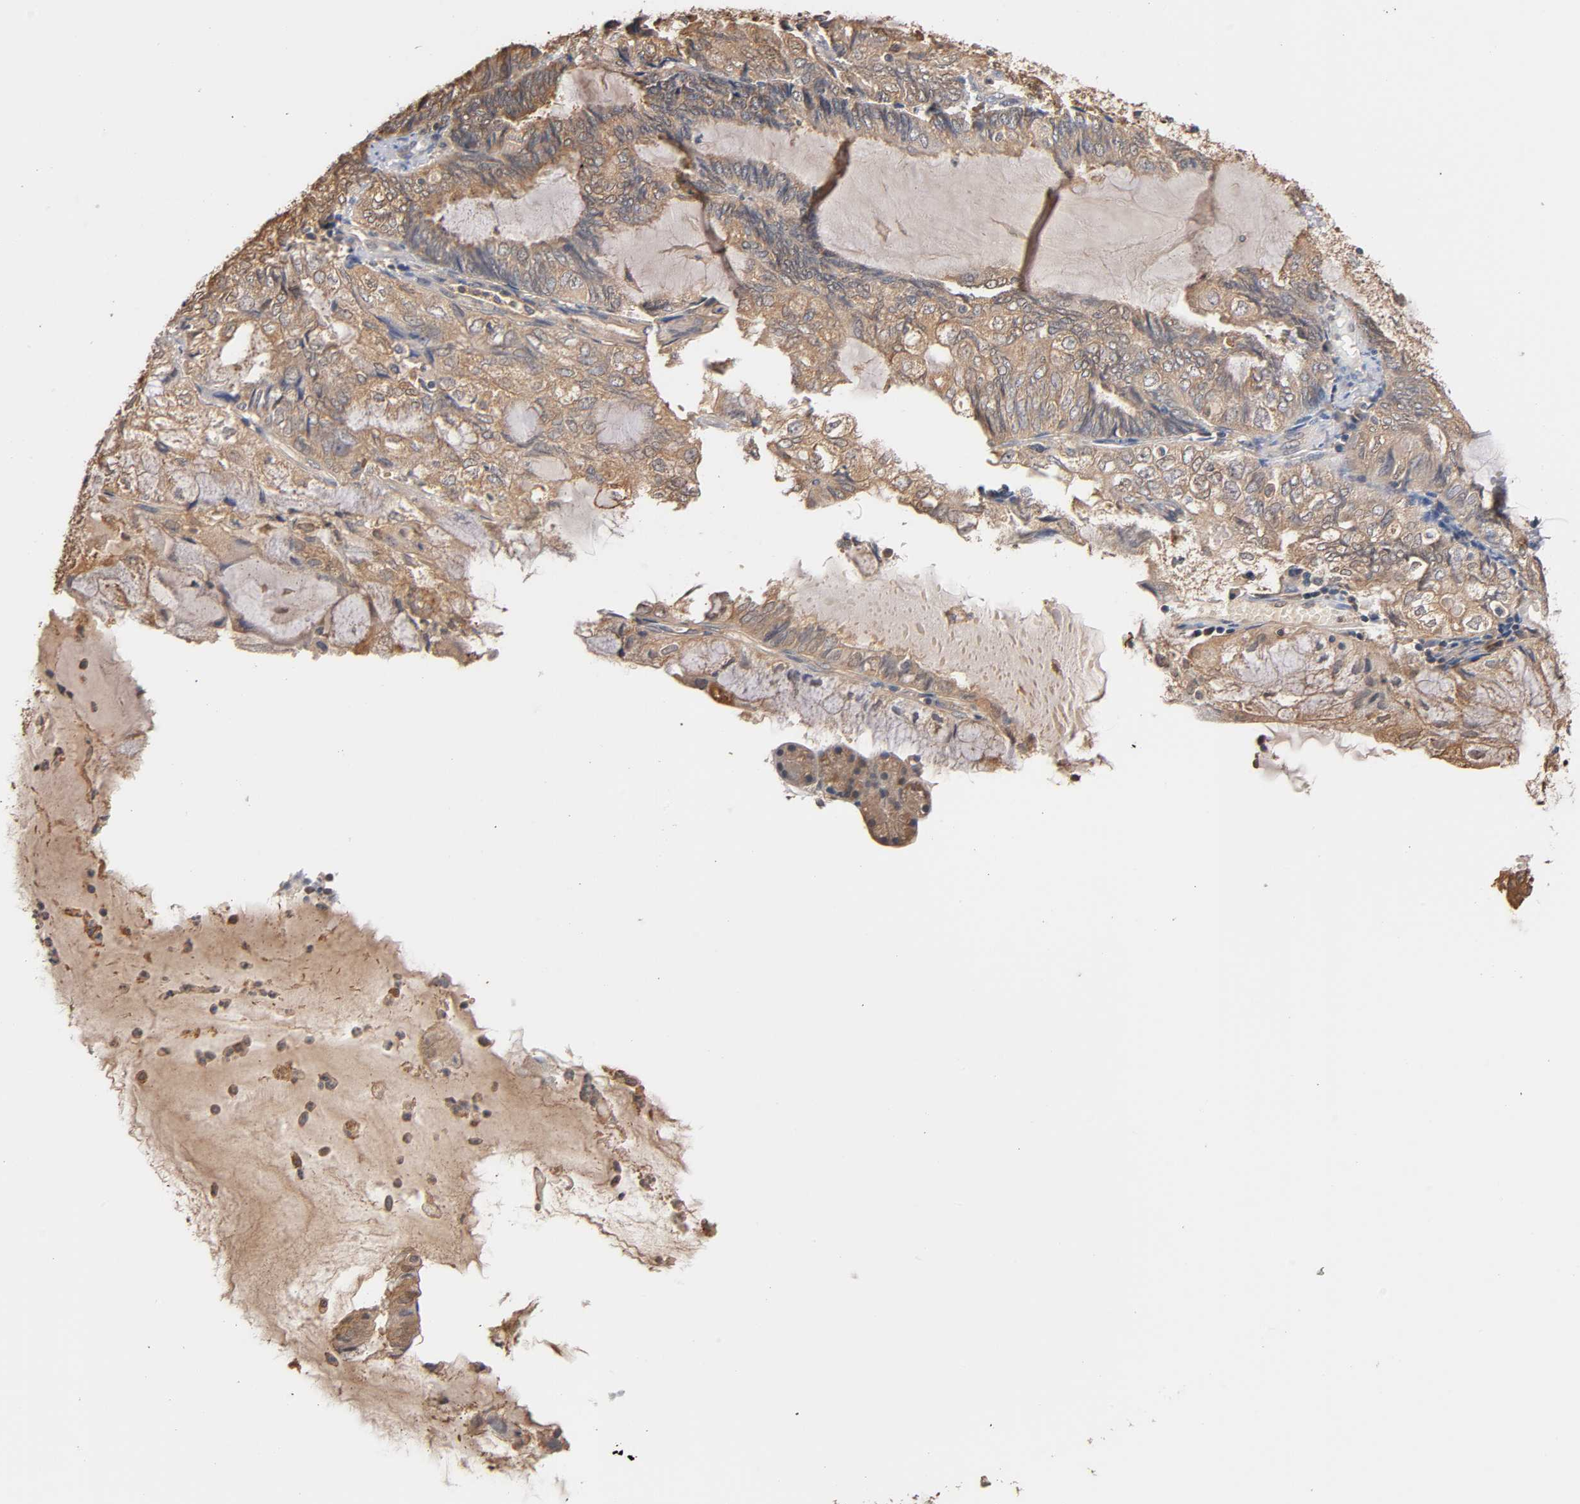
{"staining": {"intensity": "weak", "quantity": ">75%", "location": "cytoplasmic/membranous"}, "tissue": "endometrial cancer", "cell_type": "Tumor cells", "image_type": "cancer", "snomed": [{"axis": "morphology", "description": "Adenocarcinoma, NOS"}, {"axis": "topography", "description": "Endometrium"}], "caption": "This photomicrograph reveals immunohistochemistry staining of endometrial cancer, with low weak cytoplasmic/membranous staining in about >75% of tumor cells.", "gene": "ALDOA", "patient": {"sex": "female", "age": 81}}